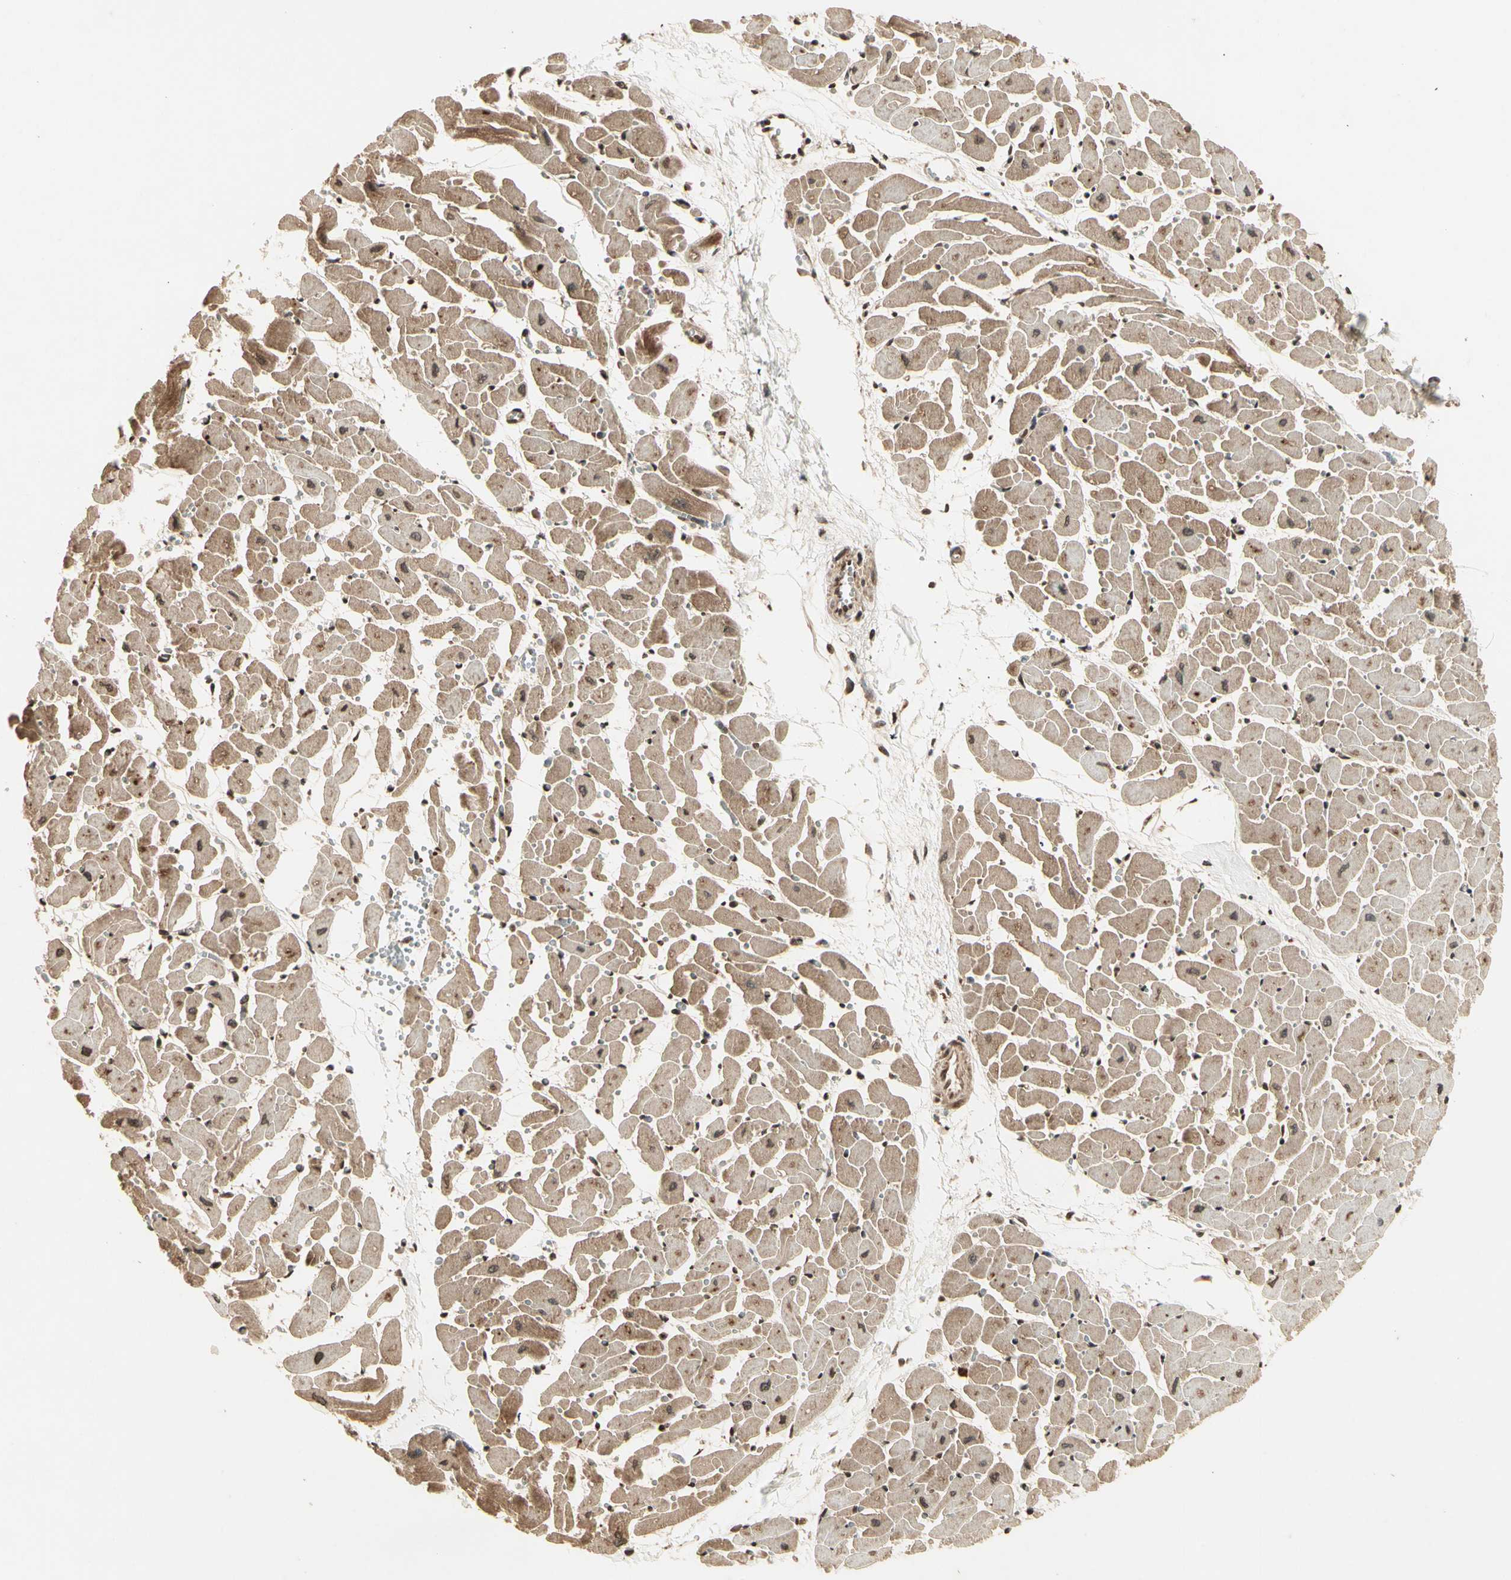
{"staining": {"intensity": "strong", "quantity": ">75%", "location": "cytoplasmic/membranous,nuclear"}, "tissue": "heart muscle", "cell_type": "Cardiomyocytes", "image_type": "normal", "snomed": [{"axis": "morphology", "description": "Normal tissue, NOS"}, {"axis": "topography", "description": "Heart"}], "caption": "A photomicrograph of heart muscle stained for a protein reveals strong cytoplasmic/membranous,nuclear brown staining in cardiomyocytes.", "gene": "RFFL", "patient": {"sex": "female", "age": 19}}